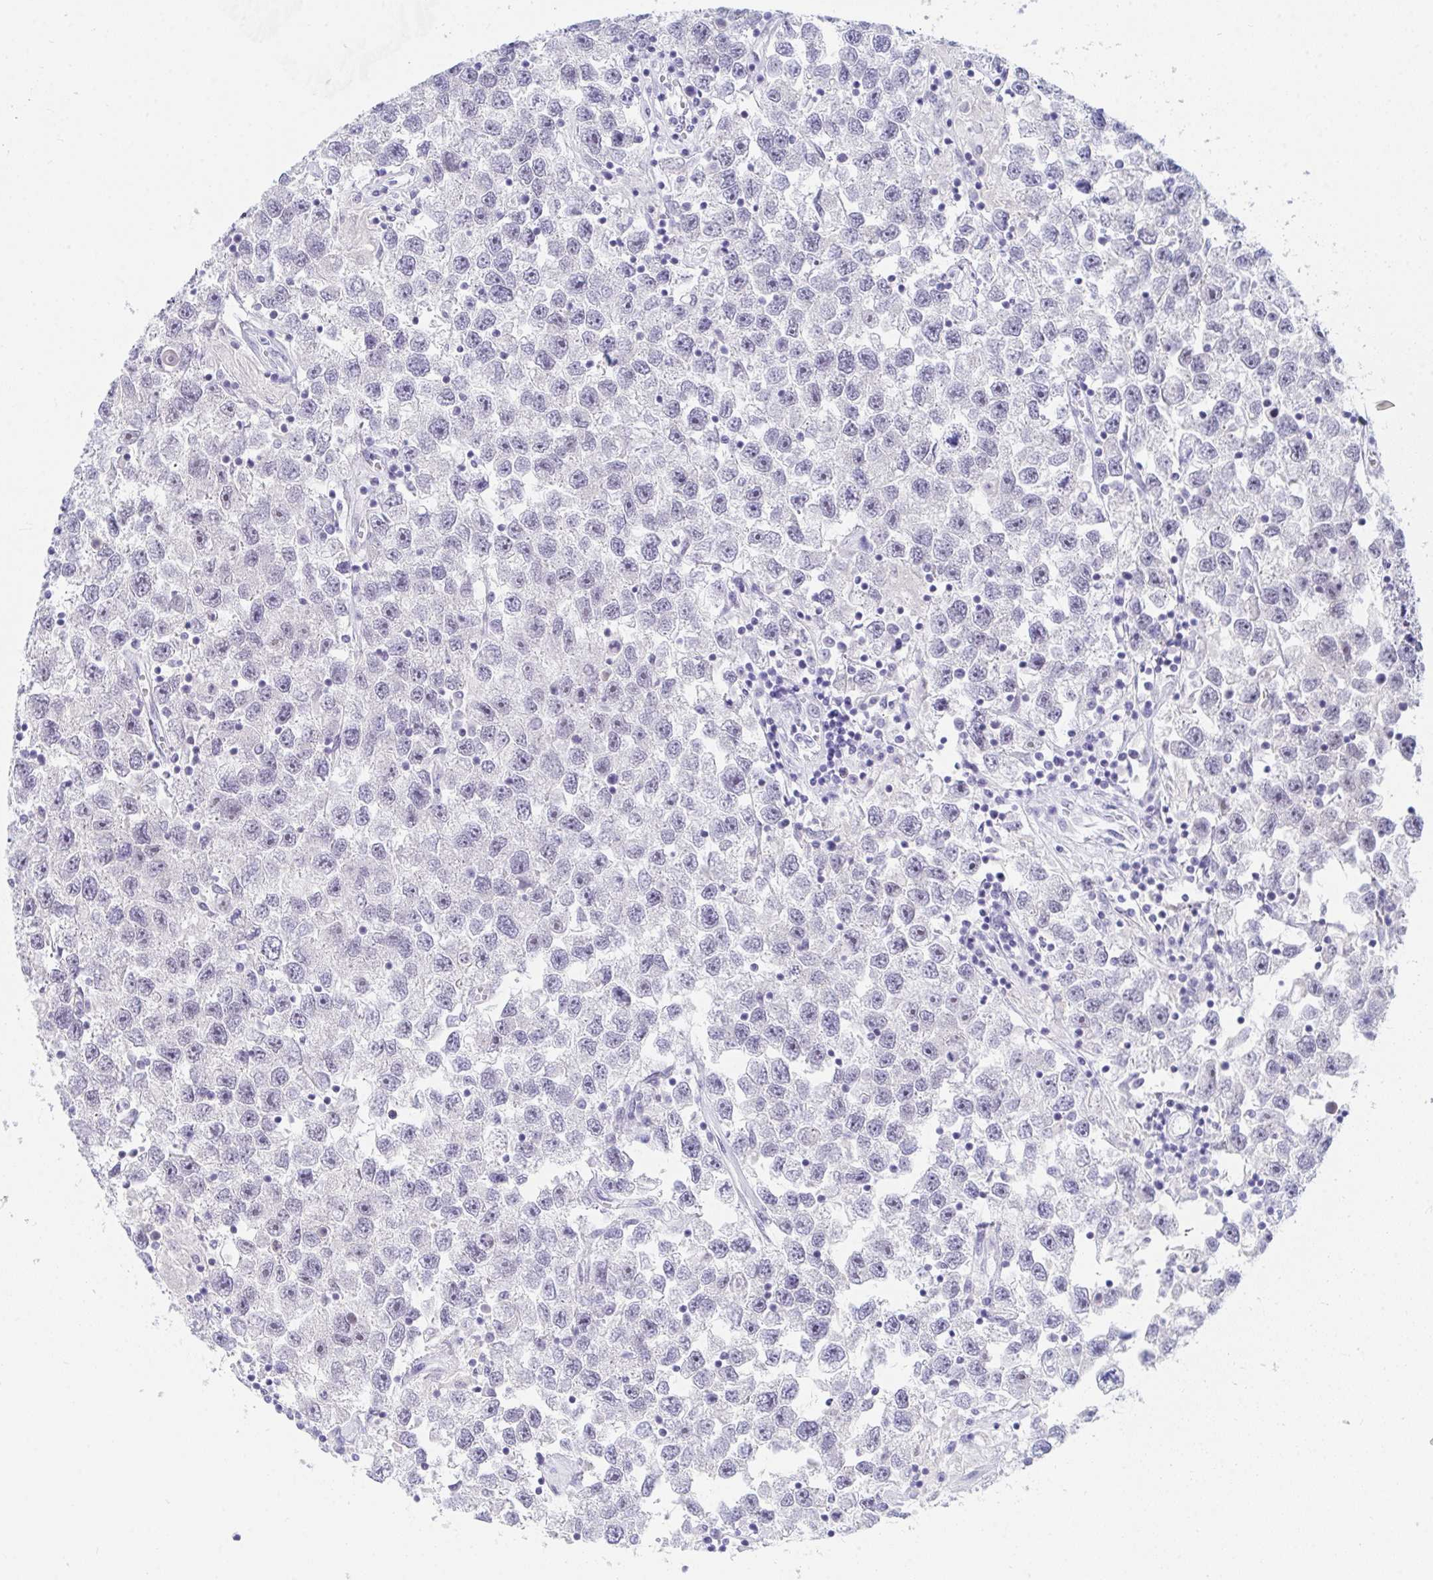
{"staining": {"intensity": "negative", "quantity": "none", "location": "none"}, "tissue": "testis cancer", "cell_type": "Tumor cells", "image_type": "cancer", "snomed": [{"axis": "morphology", "description": "Seminoma, NOS"}, {"axis": "topography", "description": "Testis"}], "caption": "A high-resolution micrograph shows IHC staining of testis seminoma, which exhibits no significant expression in tumor cells.", "gene": "DAOA", "patient": {"sex": "male", "age": 26}}